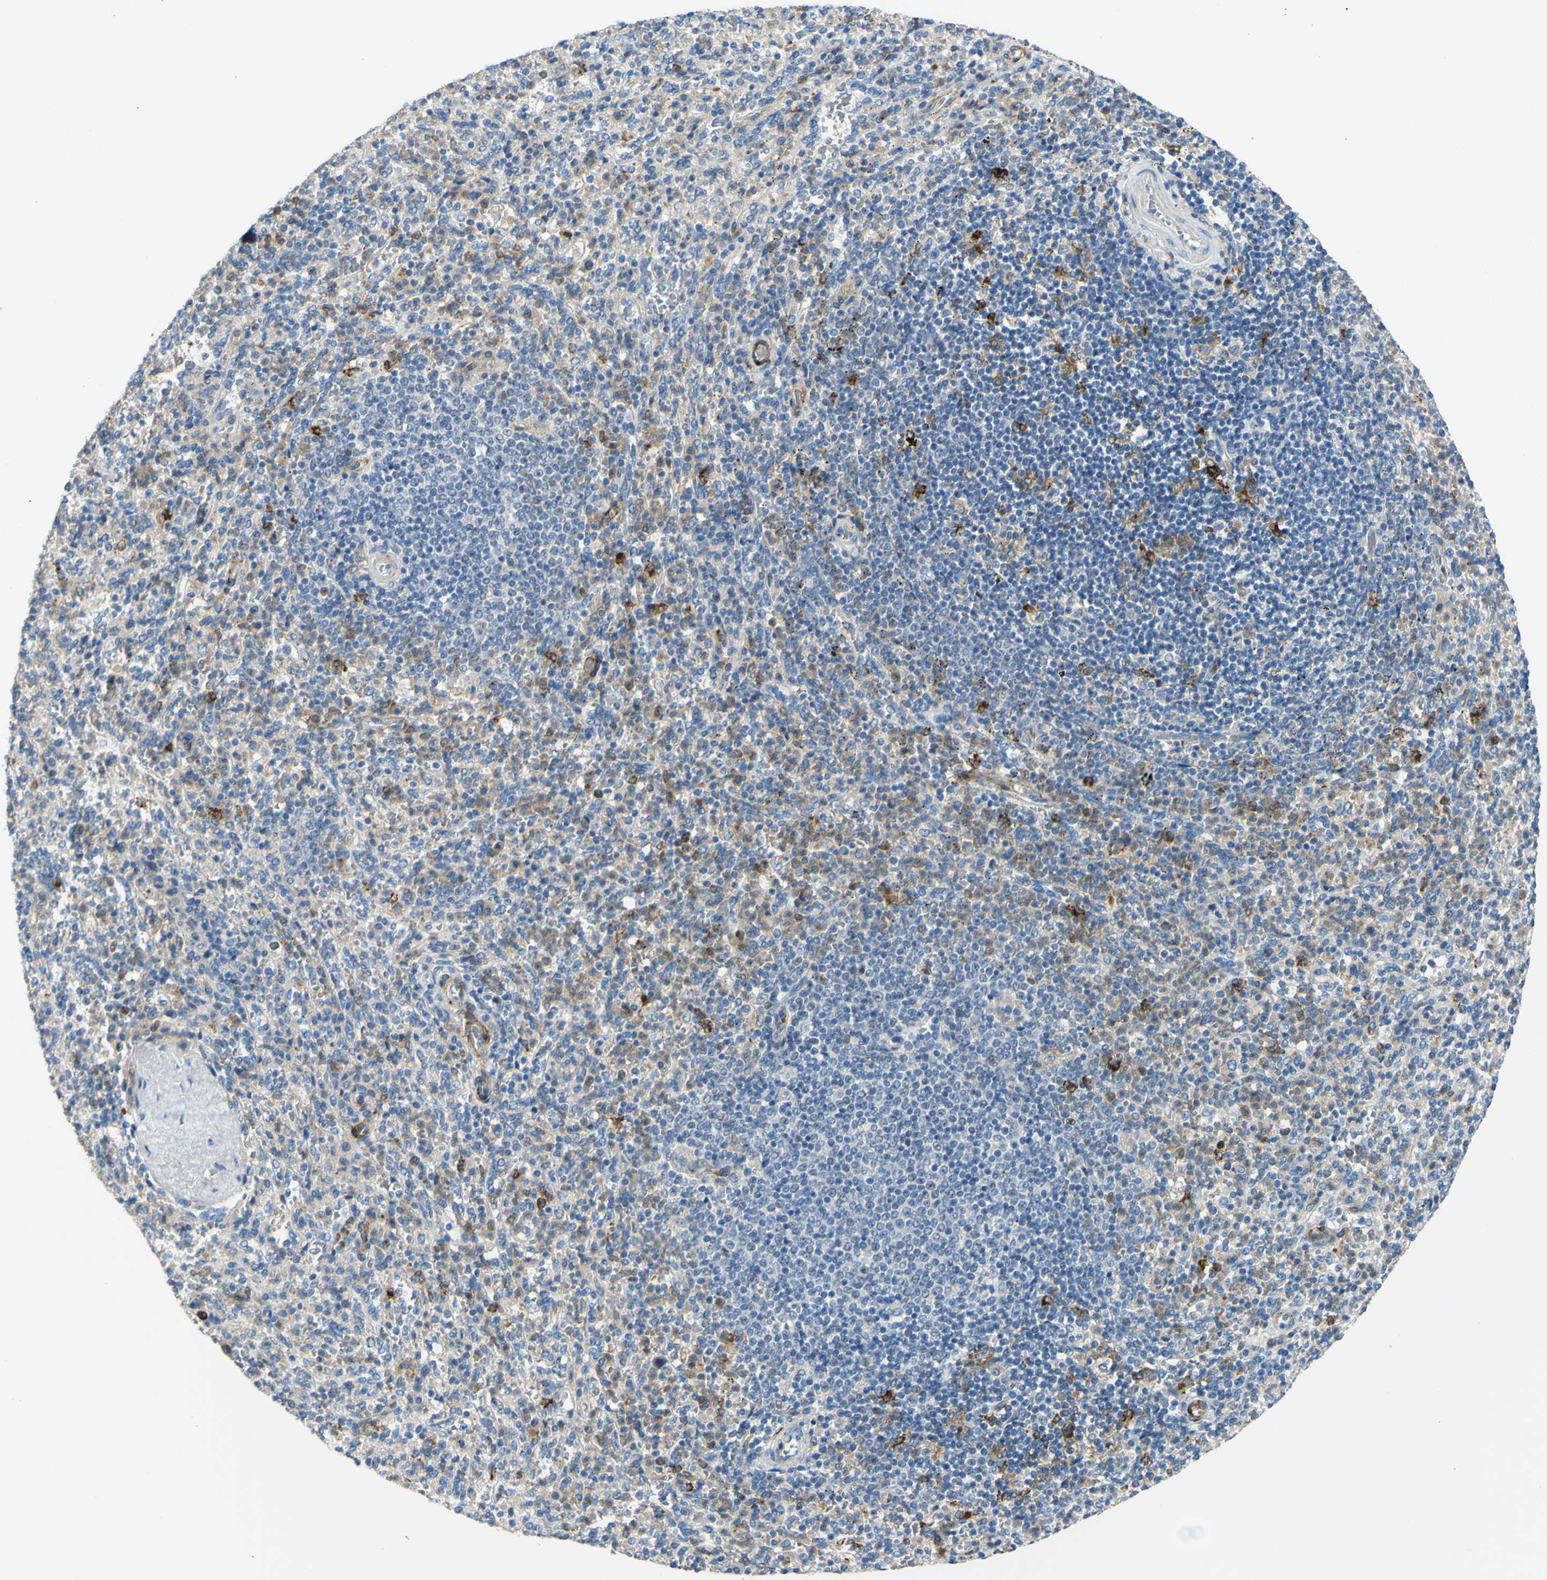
{"staining": {"intensity": "moderate", "quantity": "25%-75%", "location": "cytoplasmic/membranous"}, "tissue": "spleen", "cell_type": "Cells in red pulp", "image_type": "normal", "snomed": [{"axis": "morphology", "description": "Normal tissue, NOS"}, {"axis": "topography", "description": "Spleen"}], "caption": "Protein positivity by IHC exhibits moderate cytoplasmic/membranous staining in approximately 25%-75% of cells in red pulp in benign spleen. The staining was performed using DAB (3,3'-diaminobenzidine), with brown indicating positive protein expression. Nuclei are stained blue with hematoxylin.", "gene": "ARHGAP1", "patient": {"sex": "male", "age": 36}}